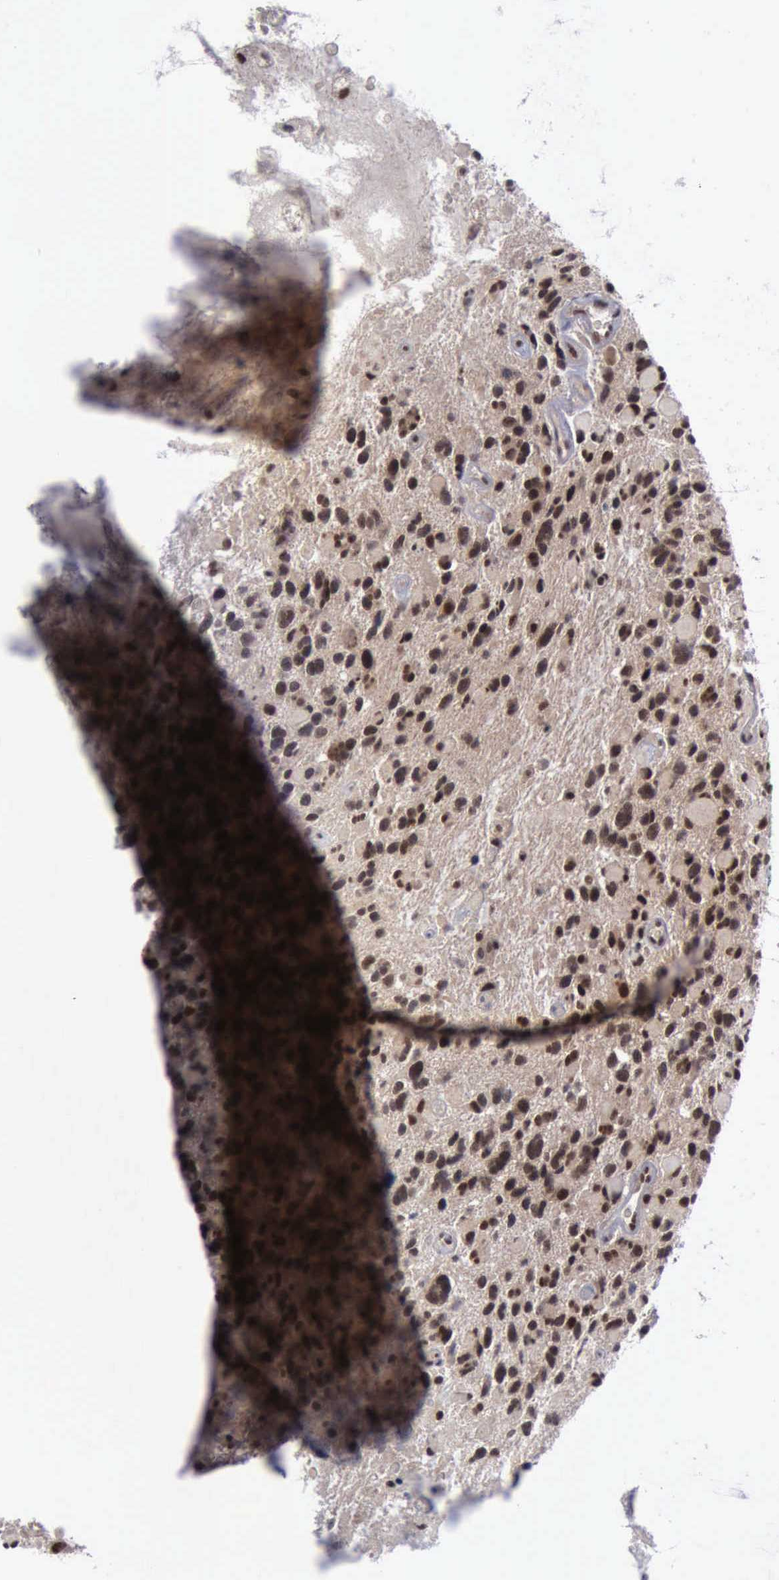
{"staining": {"intensity": "strong", "quantity": ">75%", "location": "cytoplasmic/membranous,nuclear"}, "tissue": "glioma", "cell_type": "Tumor cells", "image_type": "cancer", "snomed": [{"axis": "morphology", "description": "Glioma, malignant, High grade"}, {"axis": "topography", "description": "Brain"}], "caption": "Immunohistochemistry (IHC) histopathology image of malignant glioma (high-grade) stained for a protein (brown), which demonstrates high levels of strong cytoplasmic/membranous and nuclear positivity in approximately >75% of tumor cells.", "gene": "ATM", "patient": {"sex": "female", "age": 37}}